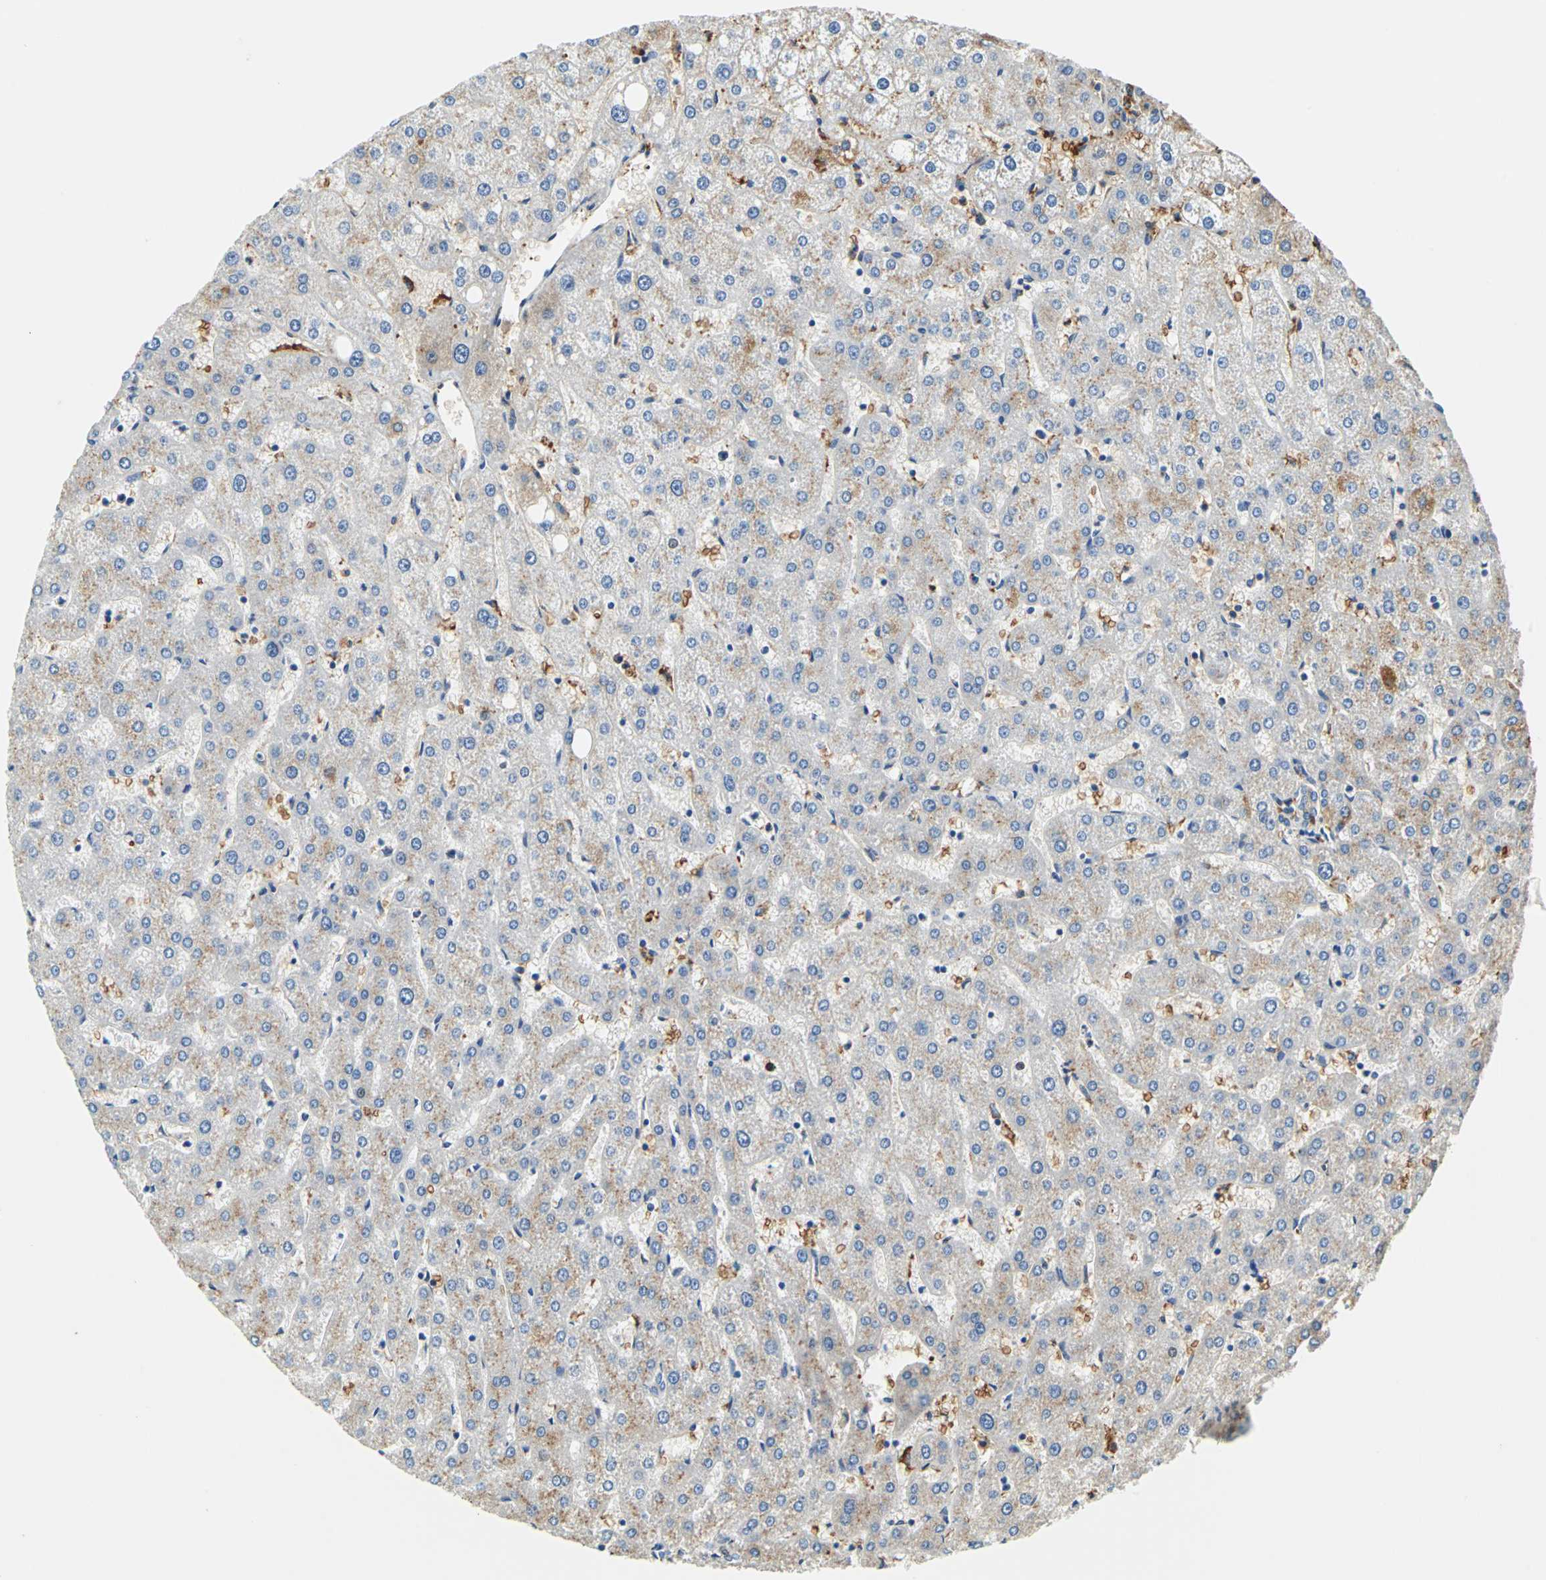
{"staining": {"intensity": "negative", "quantity": "none", "location": "none"}, "tissue": "liver", "cell_type": "Cholangiocytes", "image_type": "normal", "snomed": [{"axis": "morphology", "description": "Normal tissue, NOS"}, {"axis": "topography", "description": "Liver"}], "caption": "Photomicrograph shows no significant protein staining in cholangiocytes of normal liver. (DAB IHC, high magnification).", "gene": "ALB", "patient": {"sex": "male", "age": 67}}